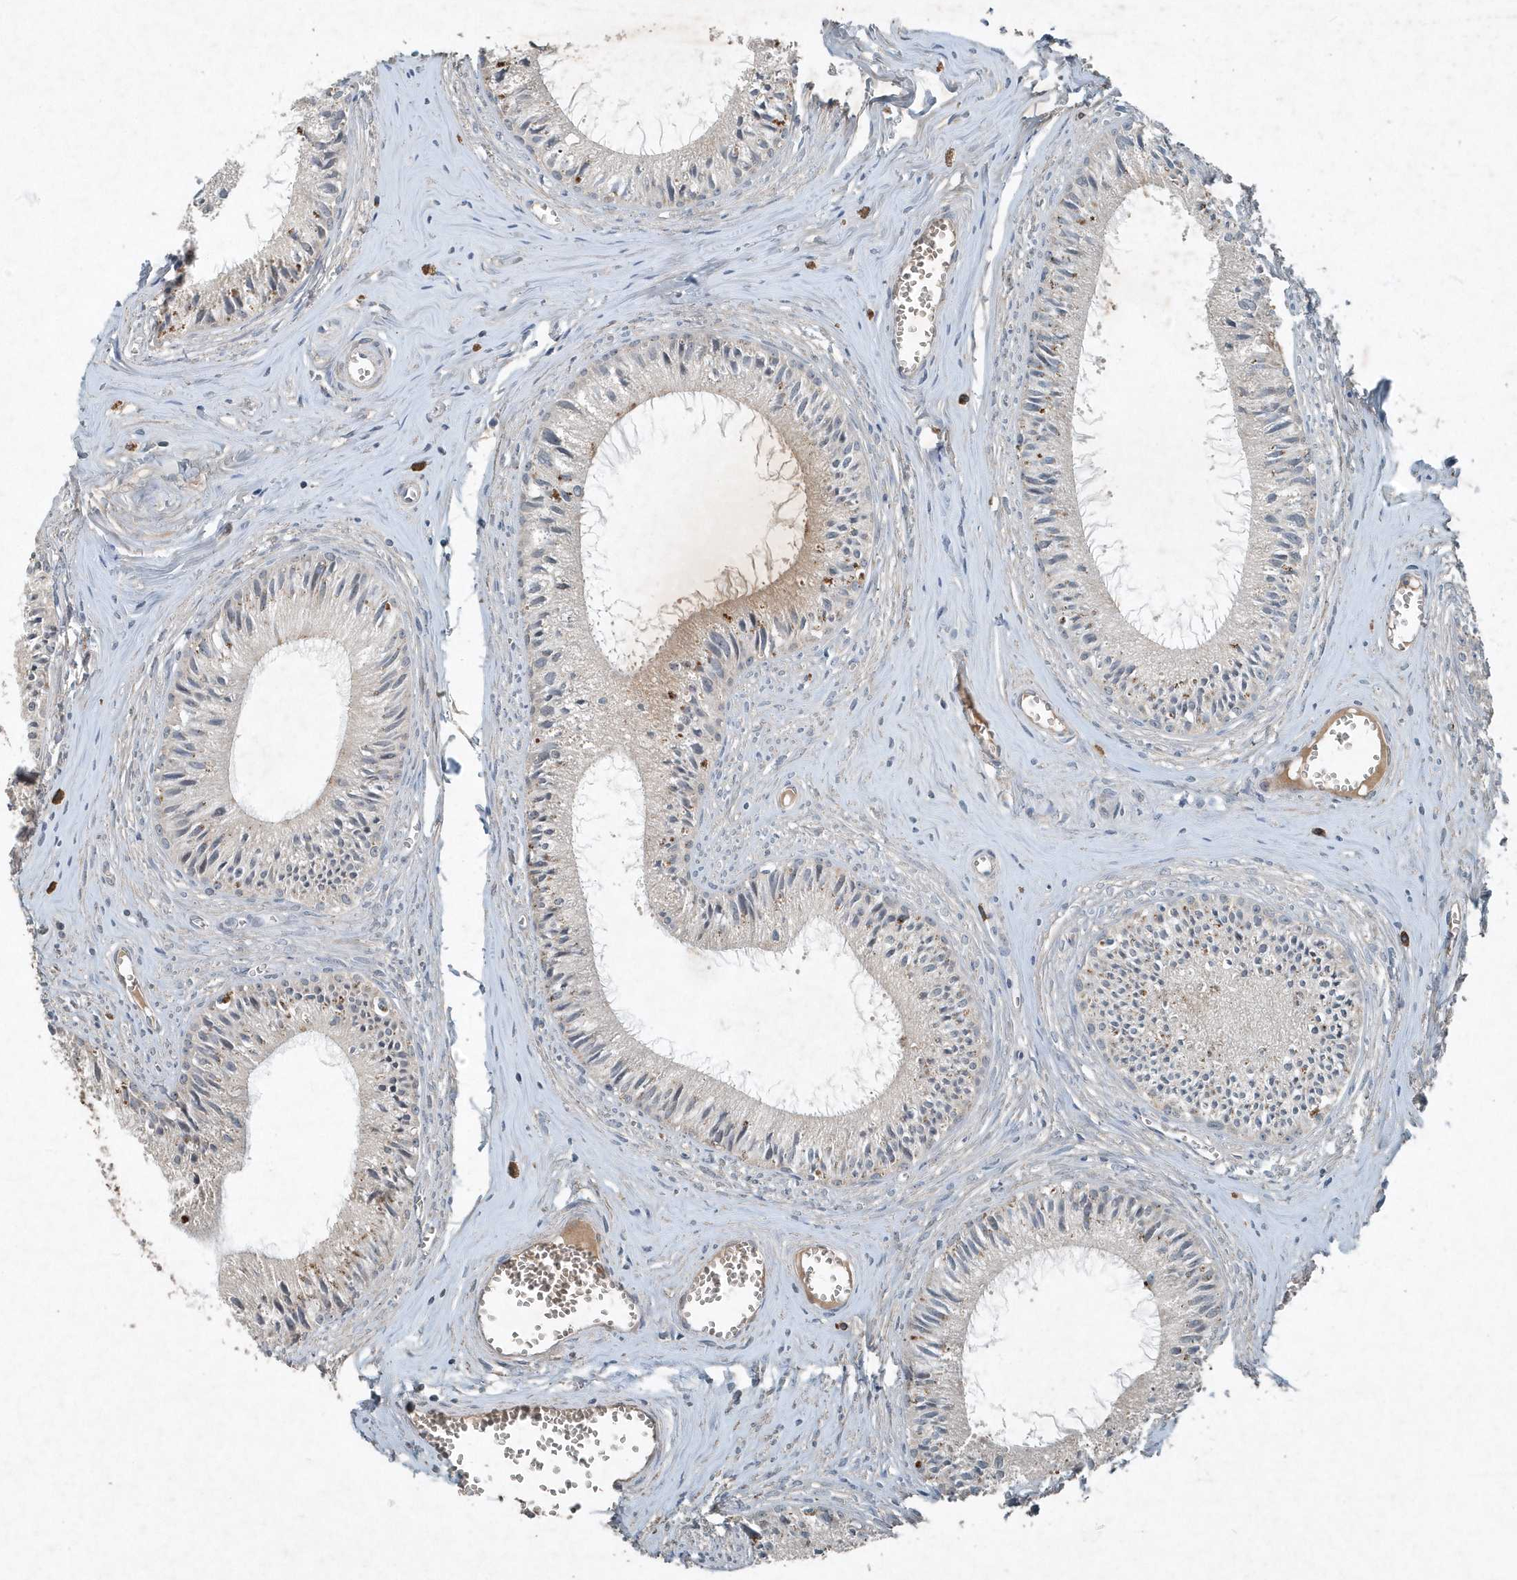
{"staining": {"intensity": "strong", "quantity": "<25%", "location": "cytoplasmic/membranous"}, "tissue": "epididymis", "cell_type": "Glandular cells", "image_type": "normal", "snomed": [{"axis": "morphology", "description": "Normal tissue, NOS"}, {"axis": "topography", "description": "Epididymis"}], "caption": "Immunohistochemical staining of normal epididymis displays strong cytoplasmic/membranous protein expression in about <25% of glandular cells.", "gene": "SCFD2", "patient": {"sex": "male", "age": 36}}